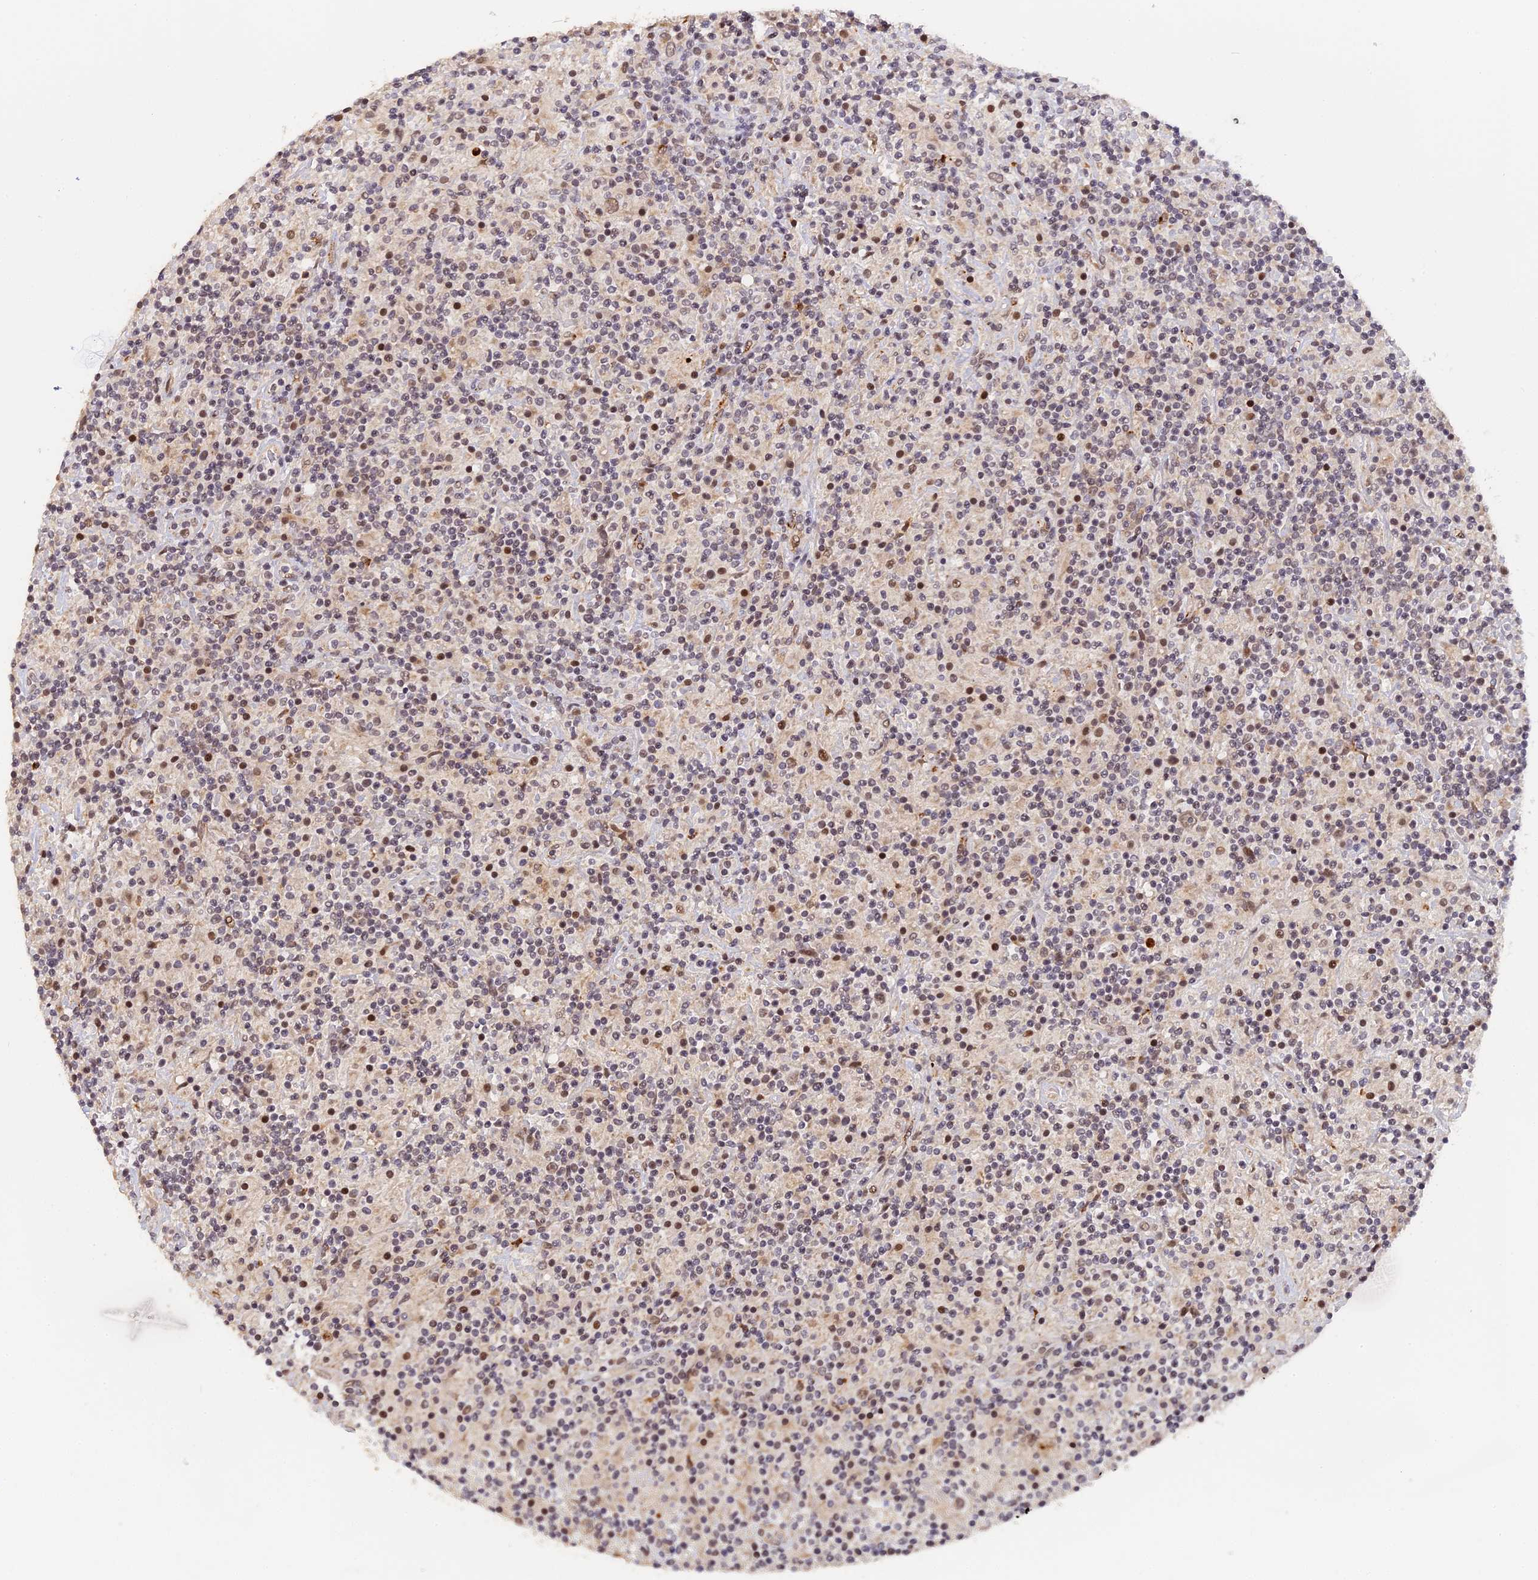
{"staining": {"intensity": "moderate", "quantity": "25%-75%", "location": "nuclear"}, "tissue": "lymphoma", "cell_type": "Tumor cells", "image_type": "cancer", "snomed": [{"axis": "morphology", "description": "Hodgkin's disease, NOS"}, {"axis": "topography", "description": "Lymph node"}], "caption": "Approximately 25%-75% of tumor cells in human Hodgkin's disease show moderate nuclear protein positivity as visualized by brown immunohistochemical staining.", "gene": "POLR2C", "patient": {"sex": "male", "age": 70}}